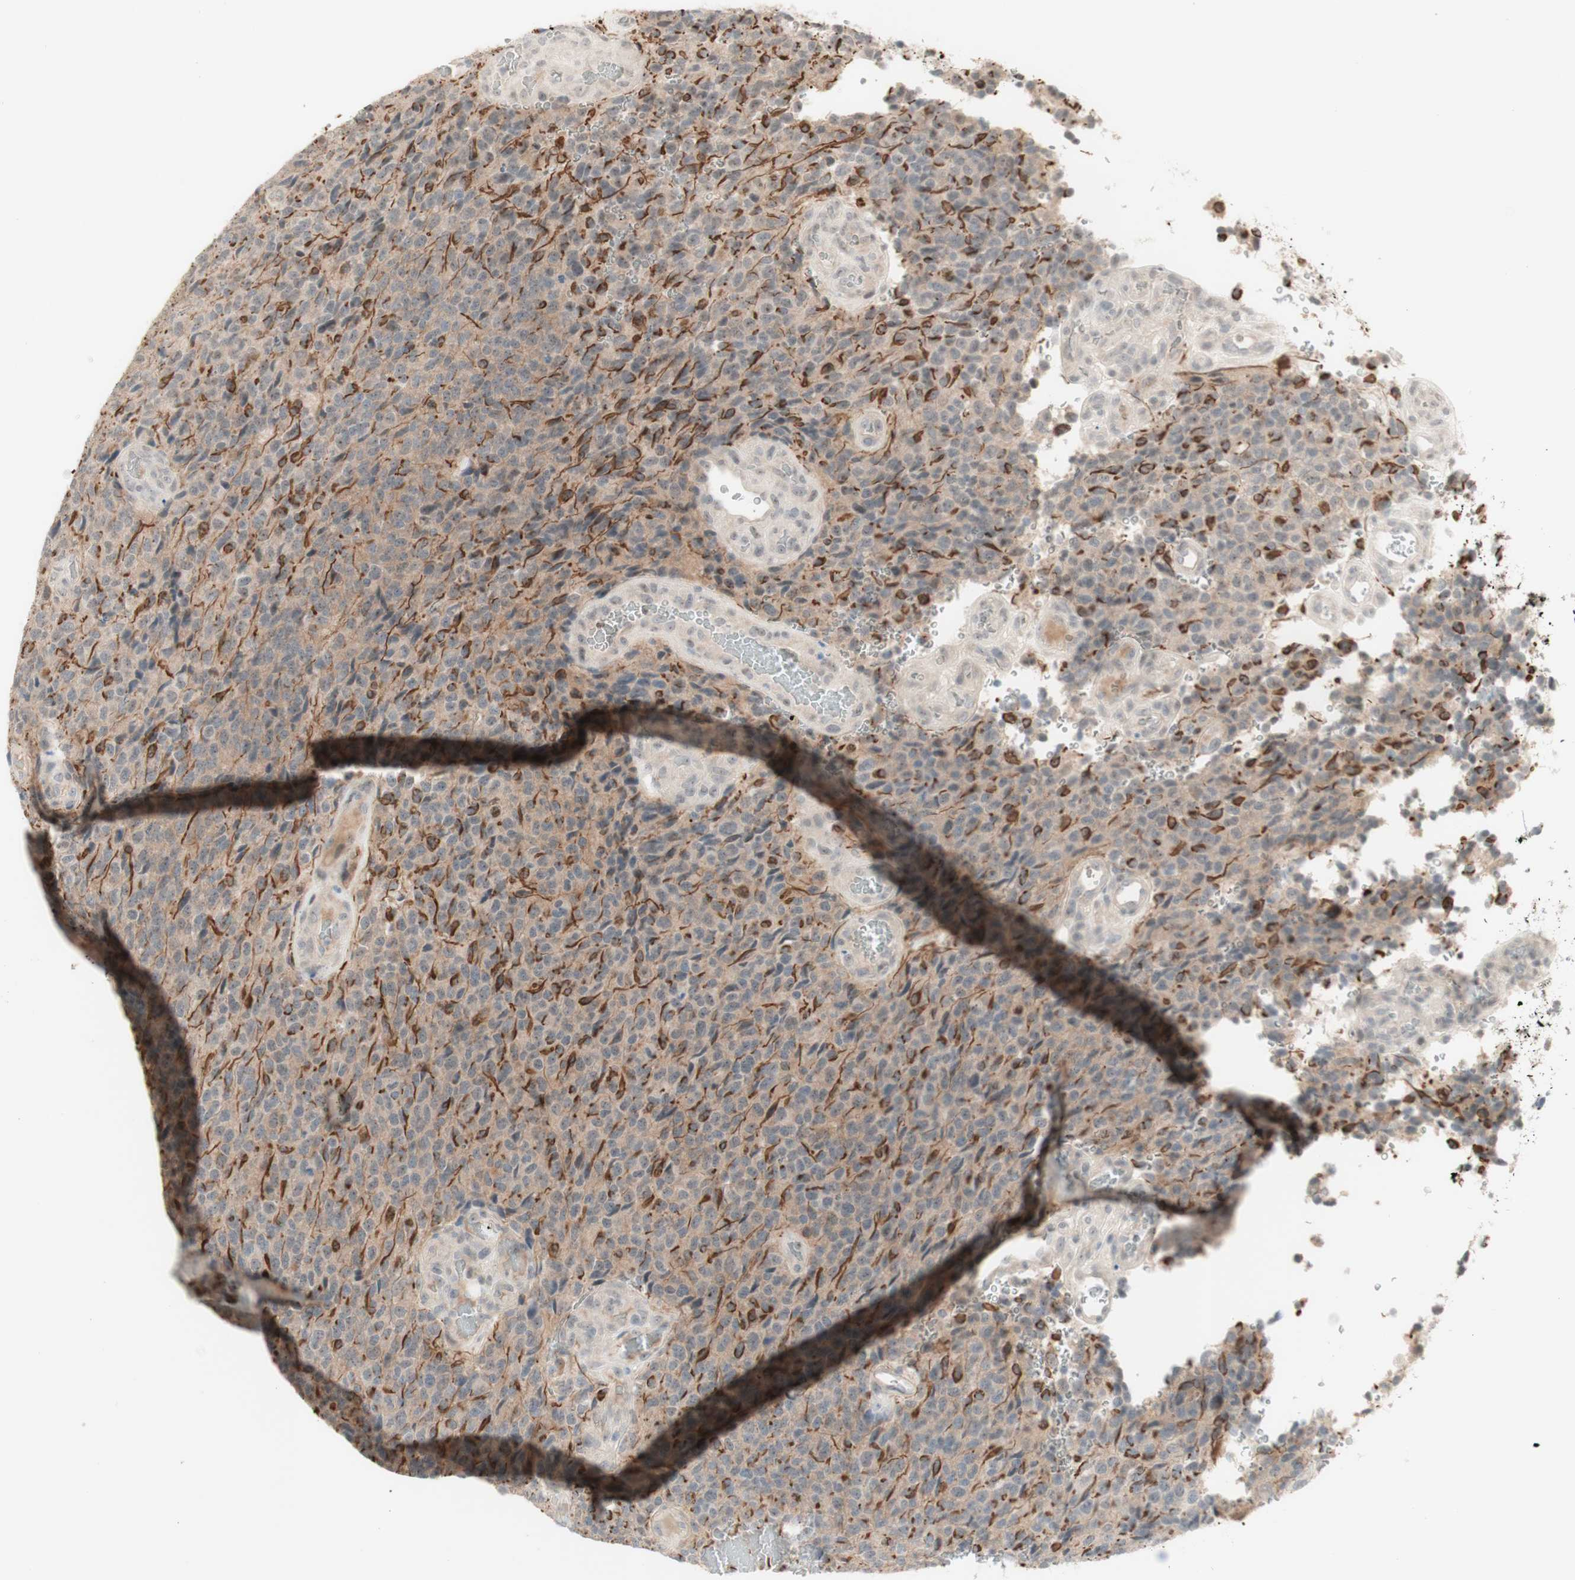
{"staining": {"intensity": "negative", "quantity": "none", "location": "none"}, "tissue": "glioma", "cell_type": "Tumor cells", "image_type": "cancer", "snomed": [{"axis": "morphology", "description": "Glioma, malignant, High grade"}, {"axis": "topography", "description": "pancreas cauda"}], "caption": "Tumor cells are negative for brown protein staining in malignant glioma (high-grade).", "gene": "PLCD4", "patient": {"sex": "male", "age": 60}}